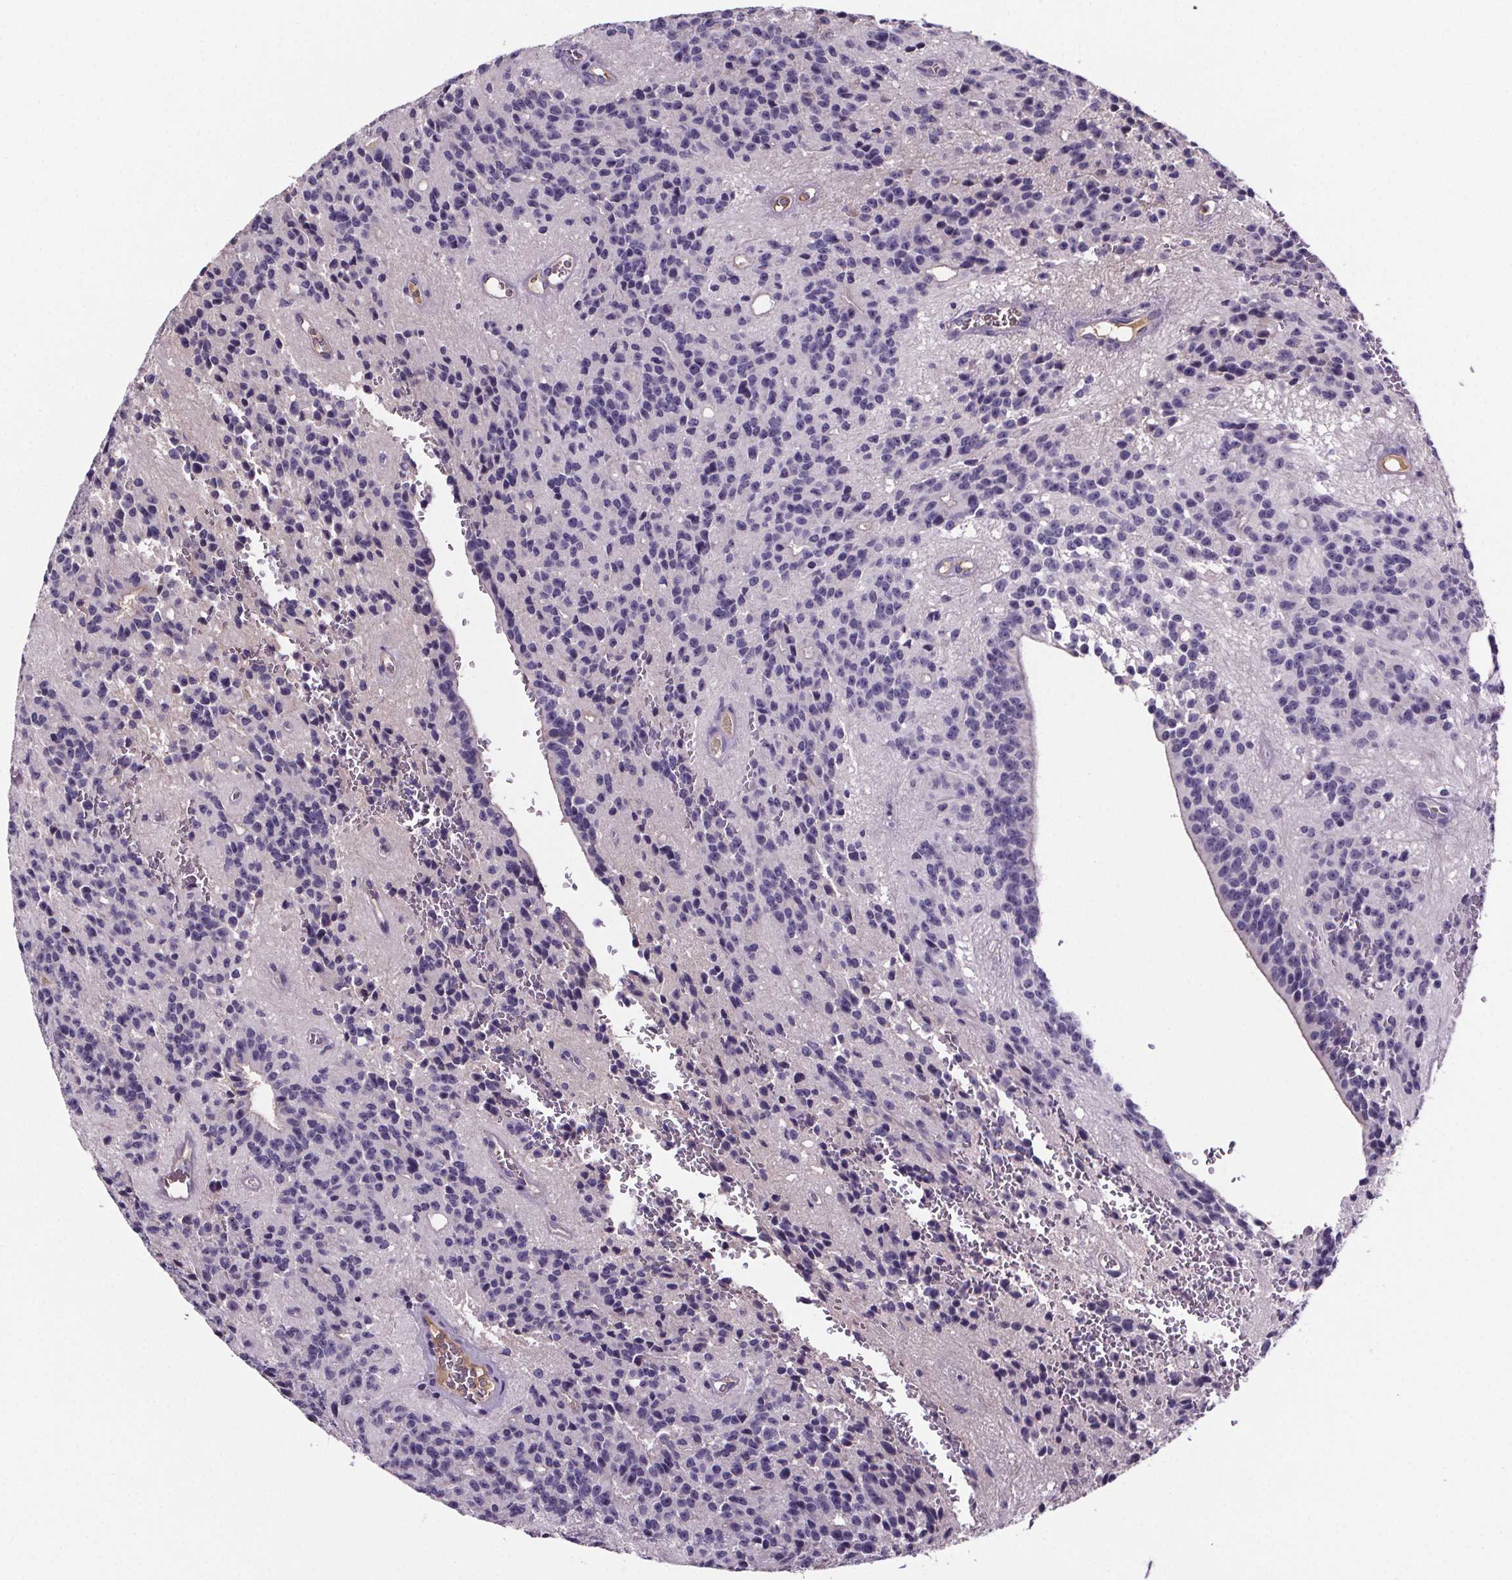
{"staining": {"intensity": "negative", "quantity": "none", "location": "none"}, "tissue": "glioma", "cell_type": "Tumor cells", "image_type": "cancer", "snomed": [{"axis": "morphology", "description": "Glioma, malignant, Low grade"}, {"axis": "topography", "description": "Brain"}], "caption": "This is a photomicrograph of immunohistochemistry (IHC) staining of glioma, which shows no expression in tumor cells.", "gene": "CUBN", "patient": {"sex": "male", "age": 31}}